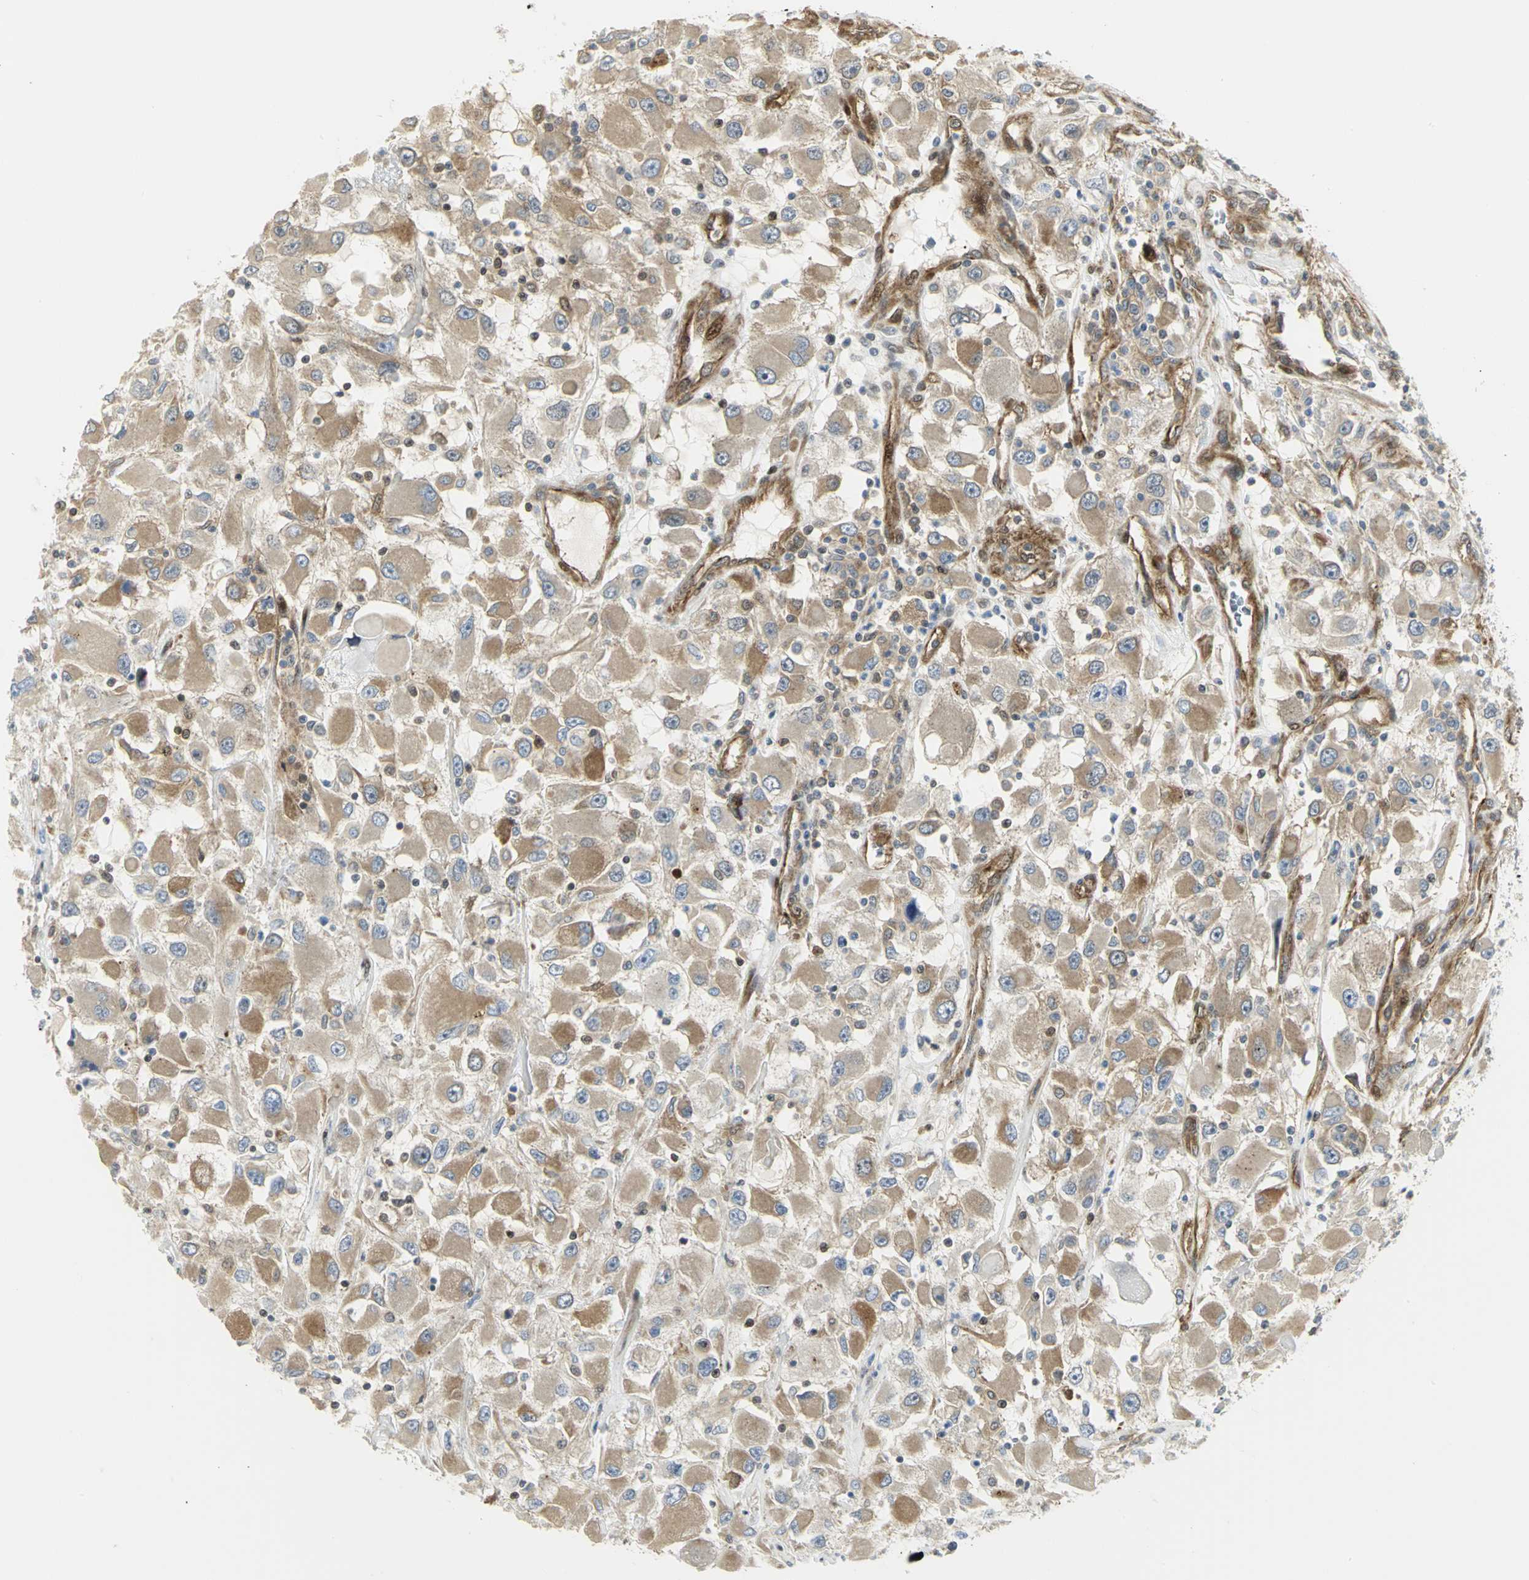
{"staining": {"intensity": "moderate", "quantity": ">75%", "location": "cytoplasmic/membranous"}, "tissue": "renal cancer", "cell_type": "Tumor cells", "image_type": "cancer", "snomed": [{"axis": "morphology", "description": "Adenocarcinoma, NOS"}, {"axis": "topography", "description": "Kidney"}], "caption": "Protein expression analysis of renal cancer (adenocarcinoma) shows moderate cytoplasmic/membranous positivity in about >75% of tumor cells. The protein is shown in brown color, while the nuclei are stained blue.", "gene": "EEA1", "patient": {"sex": "female", "age": 52}}